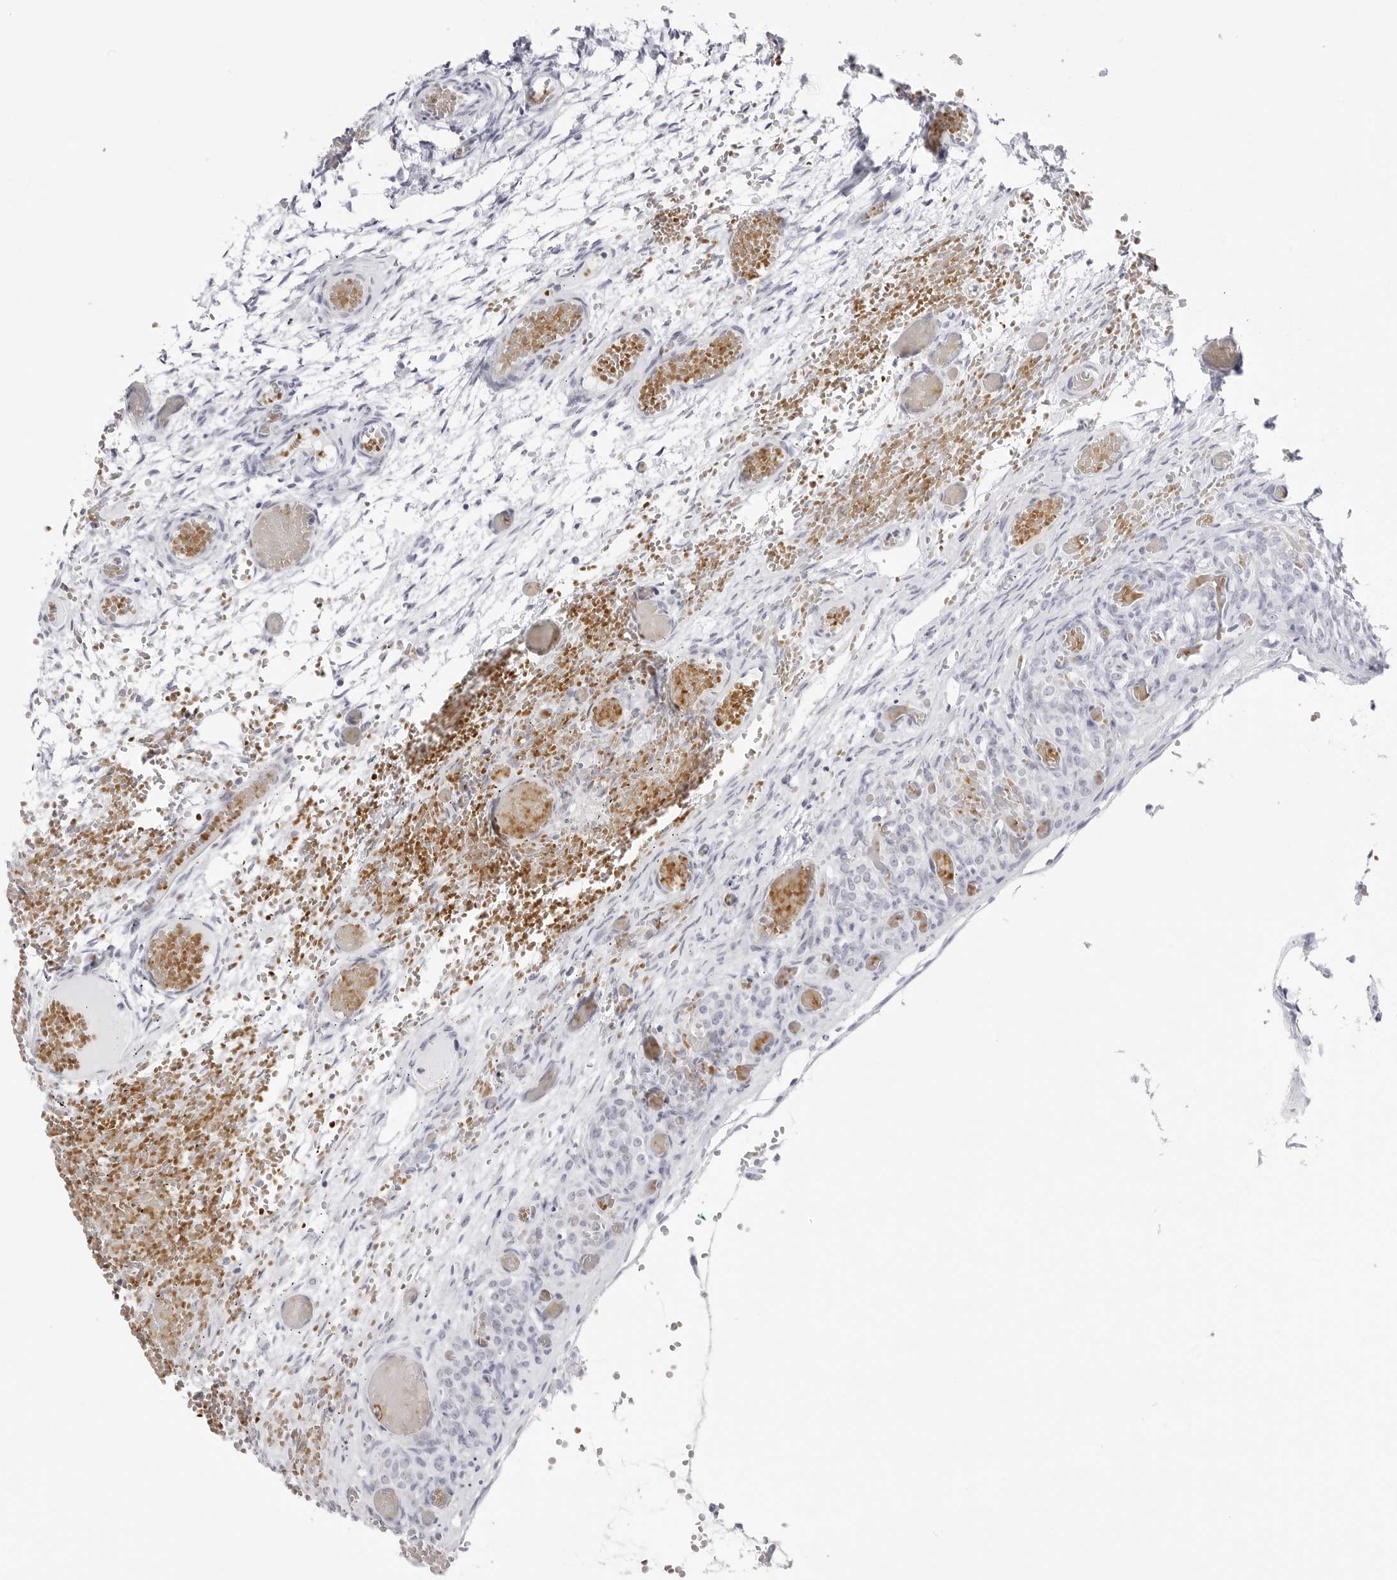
{"staining": {"intensity": "negative", "quantity": "none", "location": "none"}, "tissue": "ovary", "cell_type": "Follicle cells", "image_type": "normal", "snomed": [{"axis": "morphology", "description": "Adenocarcinoma, NOS"}, {"axis": "topography", "description": "Endometrium"}], "caption": "Immunohistochemistry image of unremarkable ovary: ovary stained with DAB demonstrates no significant protein positivity in follicle cells. (DAB IHC, high magnification).", "gene": "TSSK1B", "patient": {"sex": "female", "age": 32}}